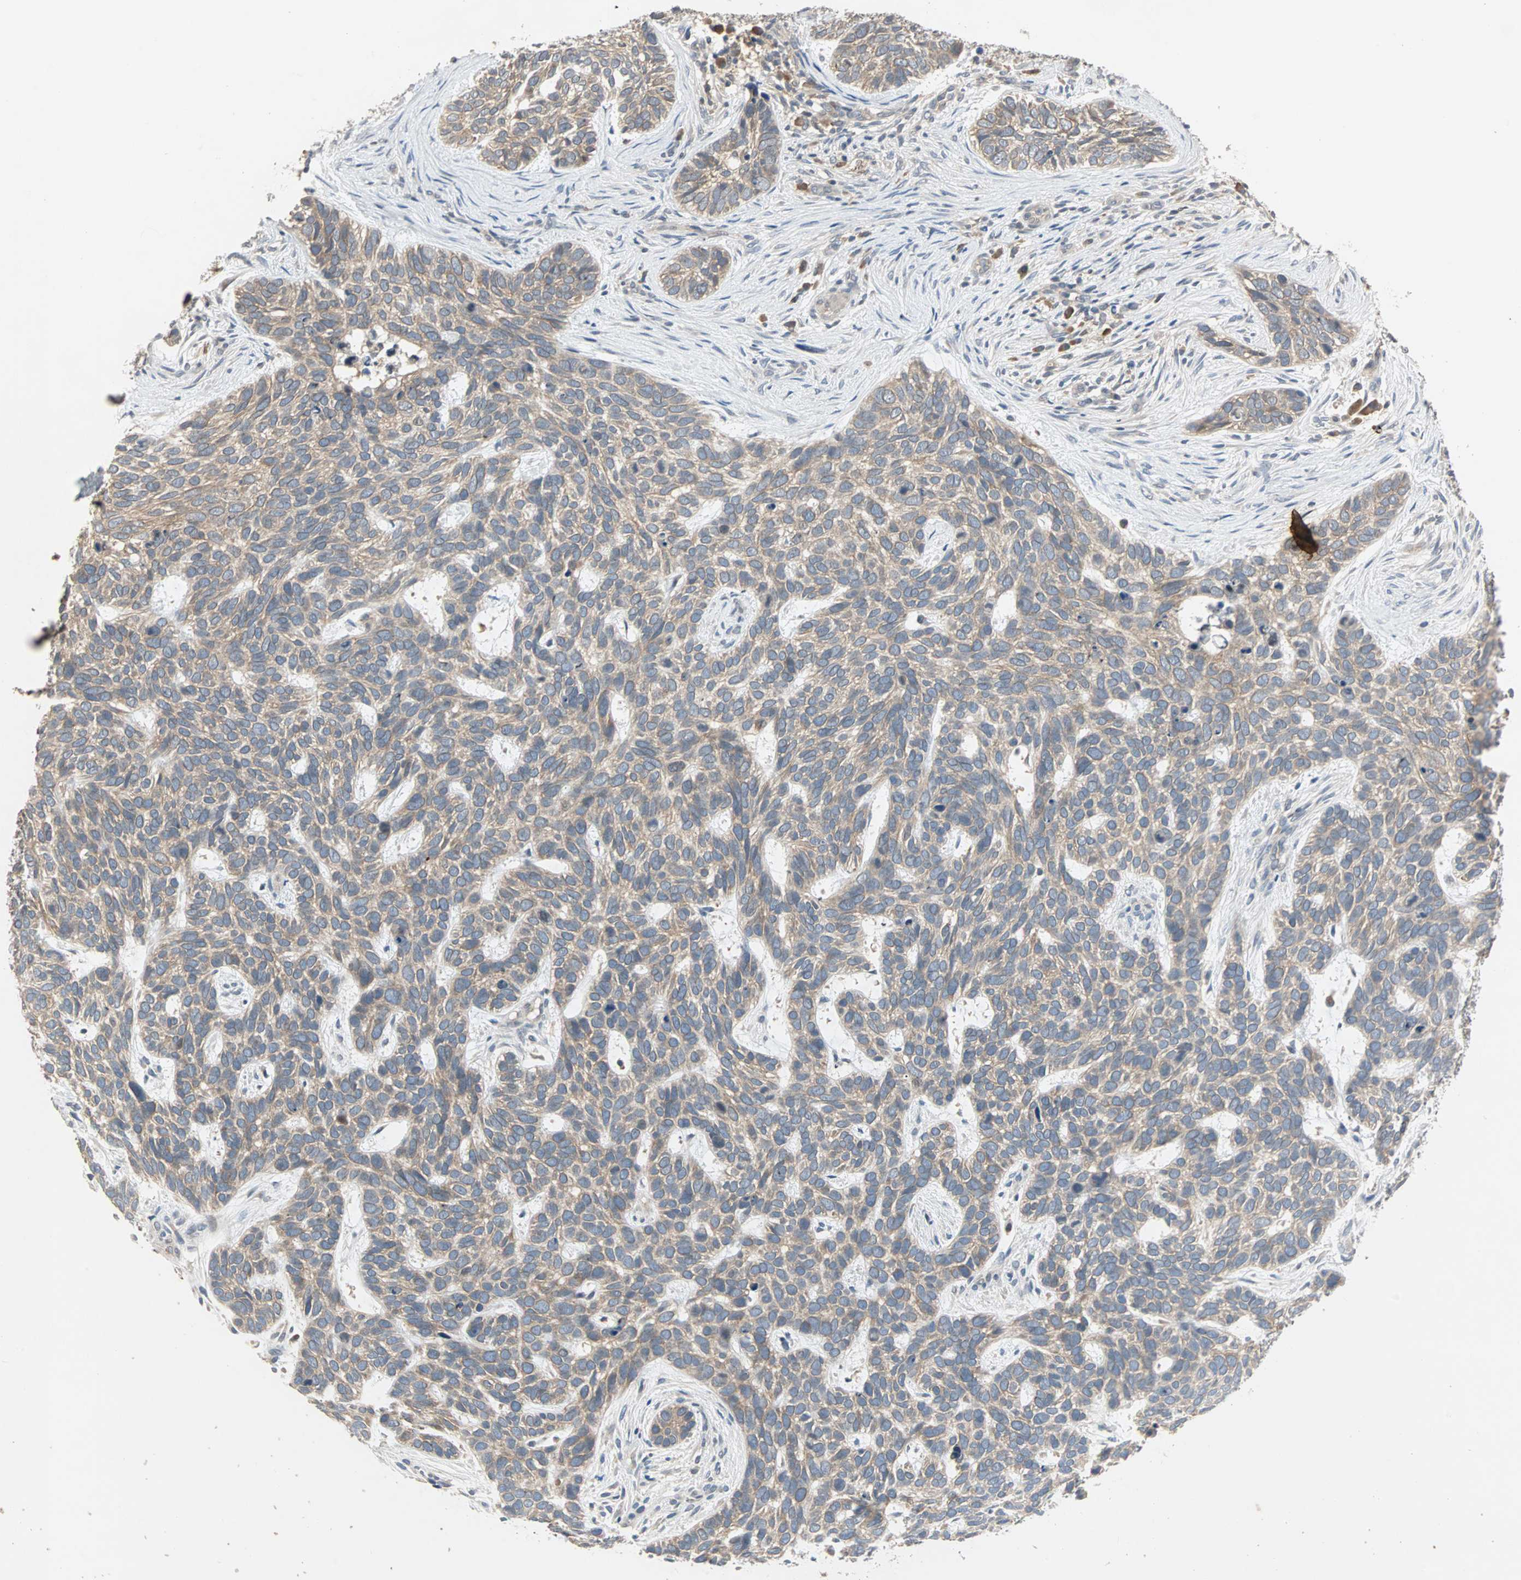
{"staining": {"intensity": "moderate", "quantity": ">75%", "location": "cytoplasmic/membranous"}, "tissue": "skin cancer", "cell_type": "Tumor cells", "image_type": "cancer", "snomed": [{"axis": "morphology", "description": "Basal cell carcinoma"}, {"axis": "topography", "description": "Skin"}], "caption": "Immunohistochemical staining of human basal cell carcinoma (skin) reveals medium levels of moderate cytoplasmic/membranous protein staining in approximately >75% of tumor cells. The staining is performed using DAB (3,3'-diaminobenzidine) brown chromogen to label protein expression. The nuclei are counter-stained blue using hematoxylin.", "gene": "TTF2", "patient": {"sex": "male", "age": 87}}